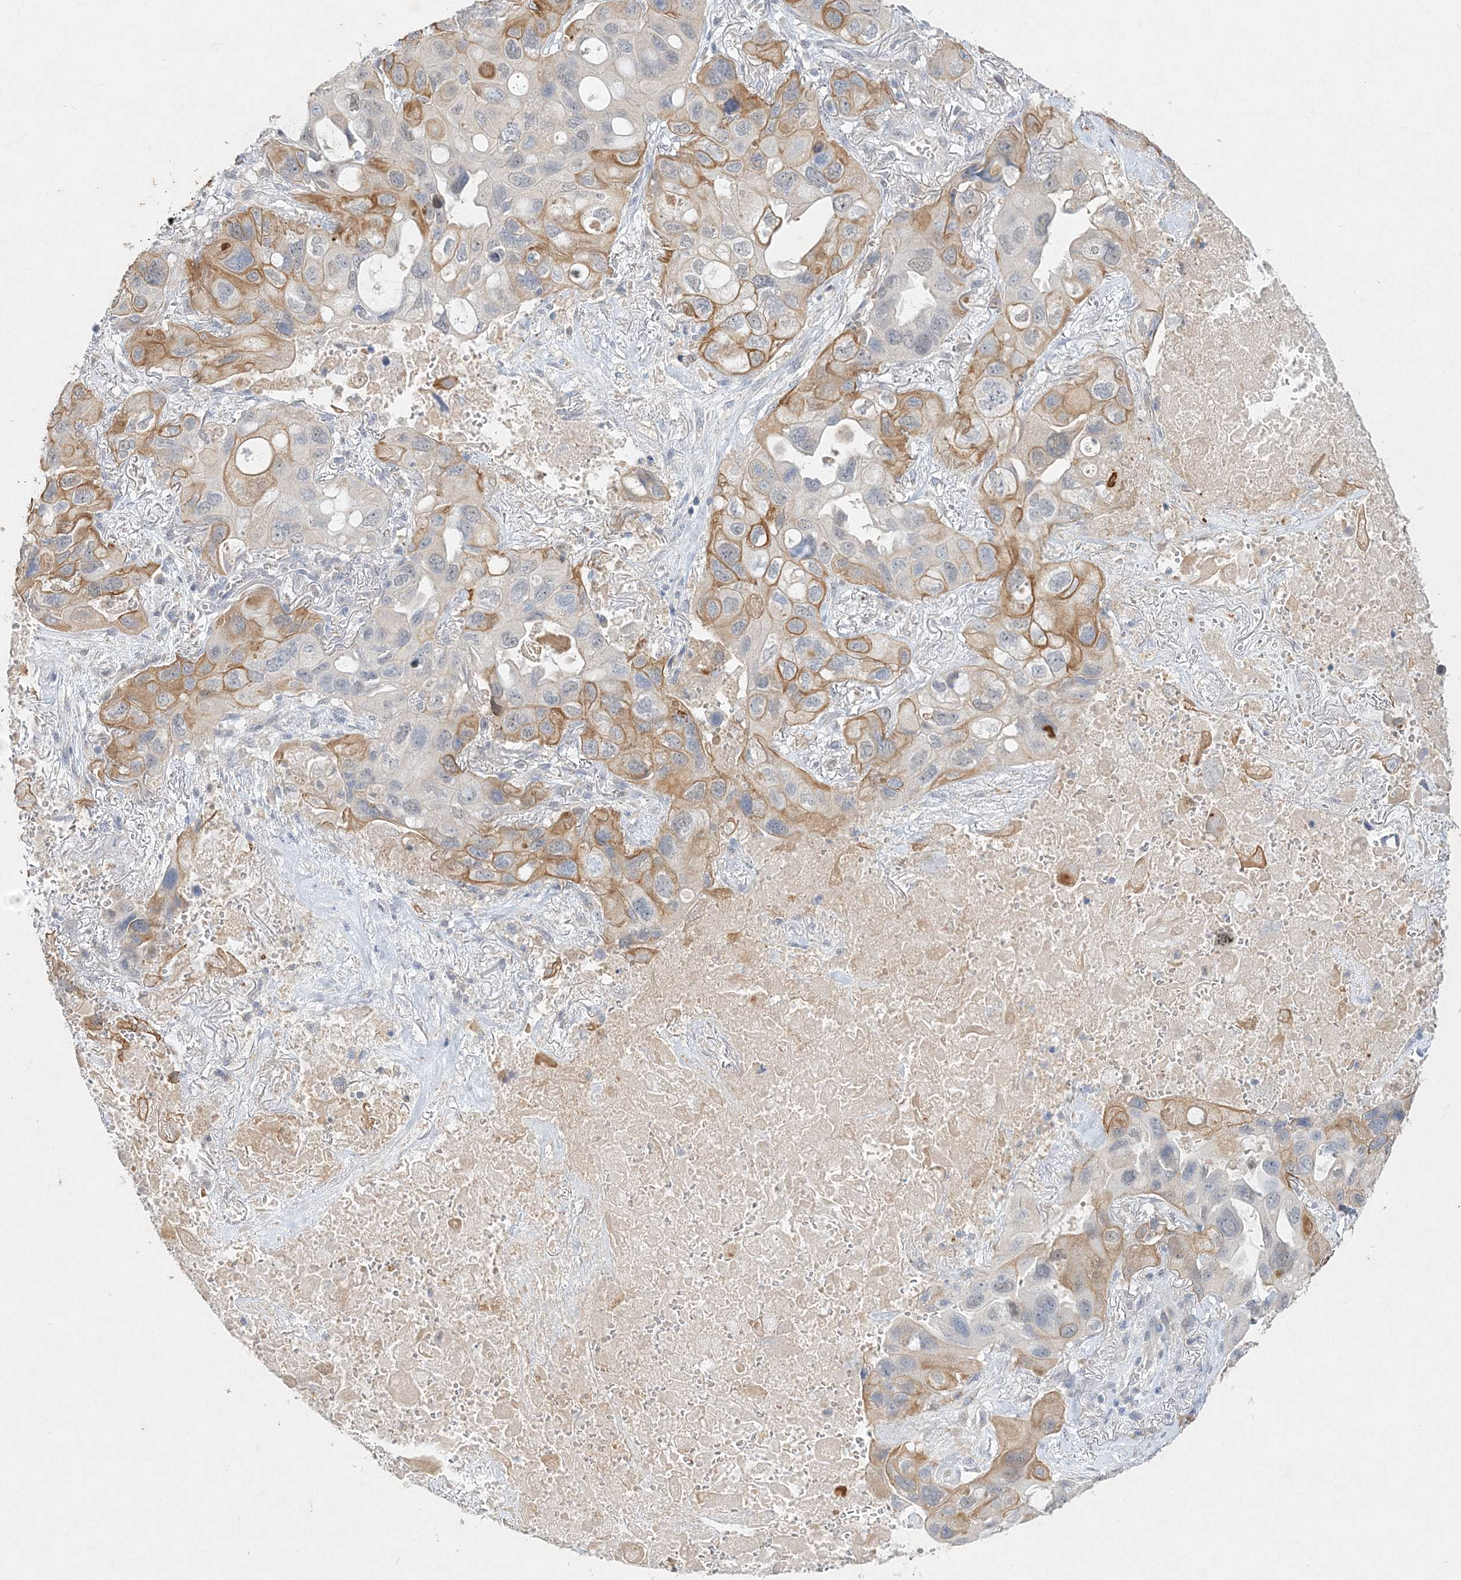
{"staining": {"intensity": "moderate", "quantity": "25%-75%", "location": "cytoplasmic/membranous"}, "tissue": "lung cancer", "cell_type": "Tumor cells", "image_type": "cancer", "snomed": [{"axis": "morphology", "description": "Squamous cell carcinoma, NOS"}, {"axis": "topography", "description": "Lung"}], "caption": "This micrograph reveals IHC staining of human lung cancer, with medium moderate cytoplasmic/membranous expression in about 25%-75% of tumor cells.", "gene": "MAT2B", "patient": {"sex": "female", "age": 73}}